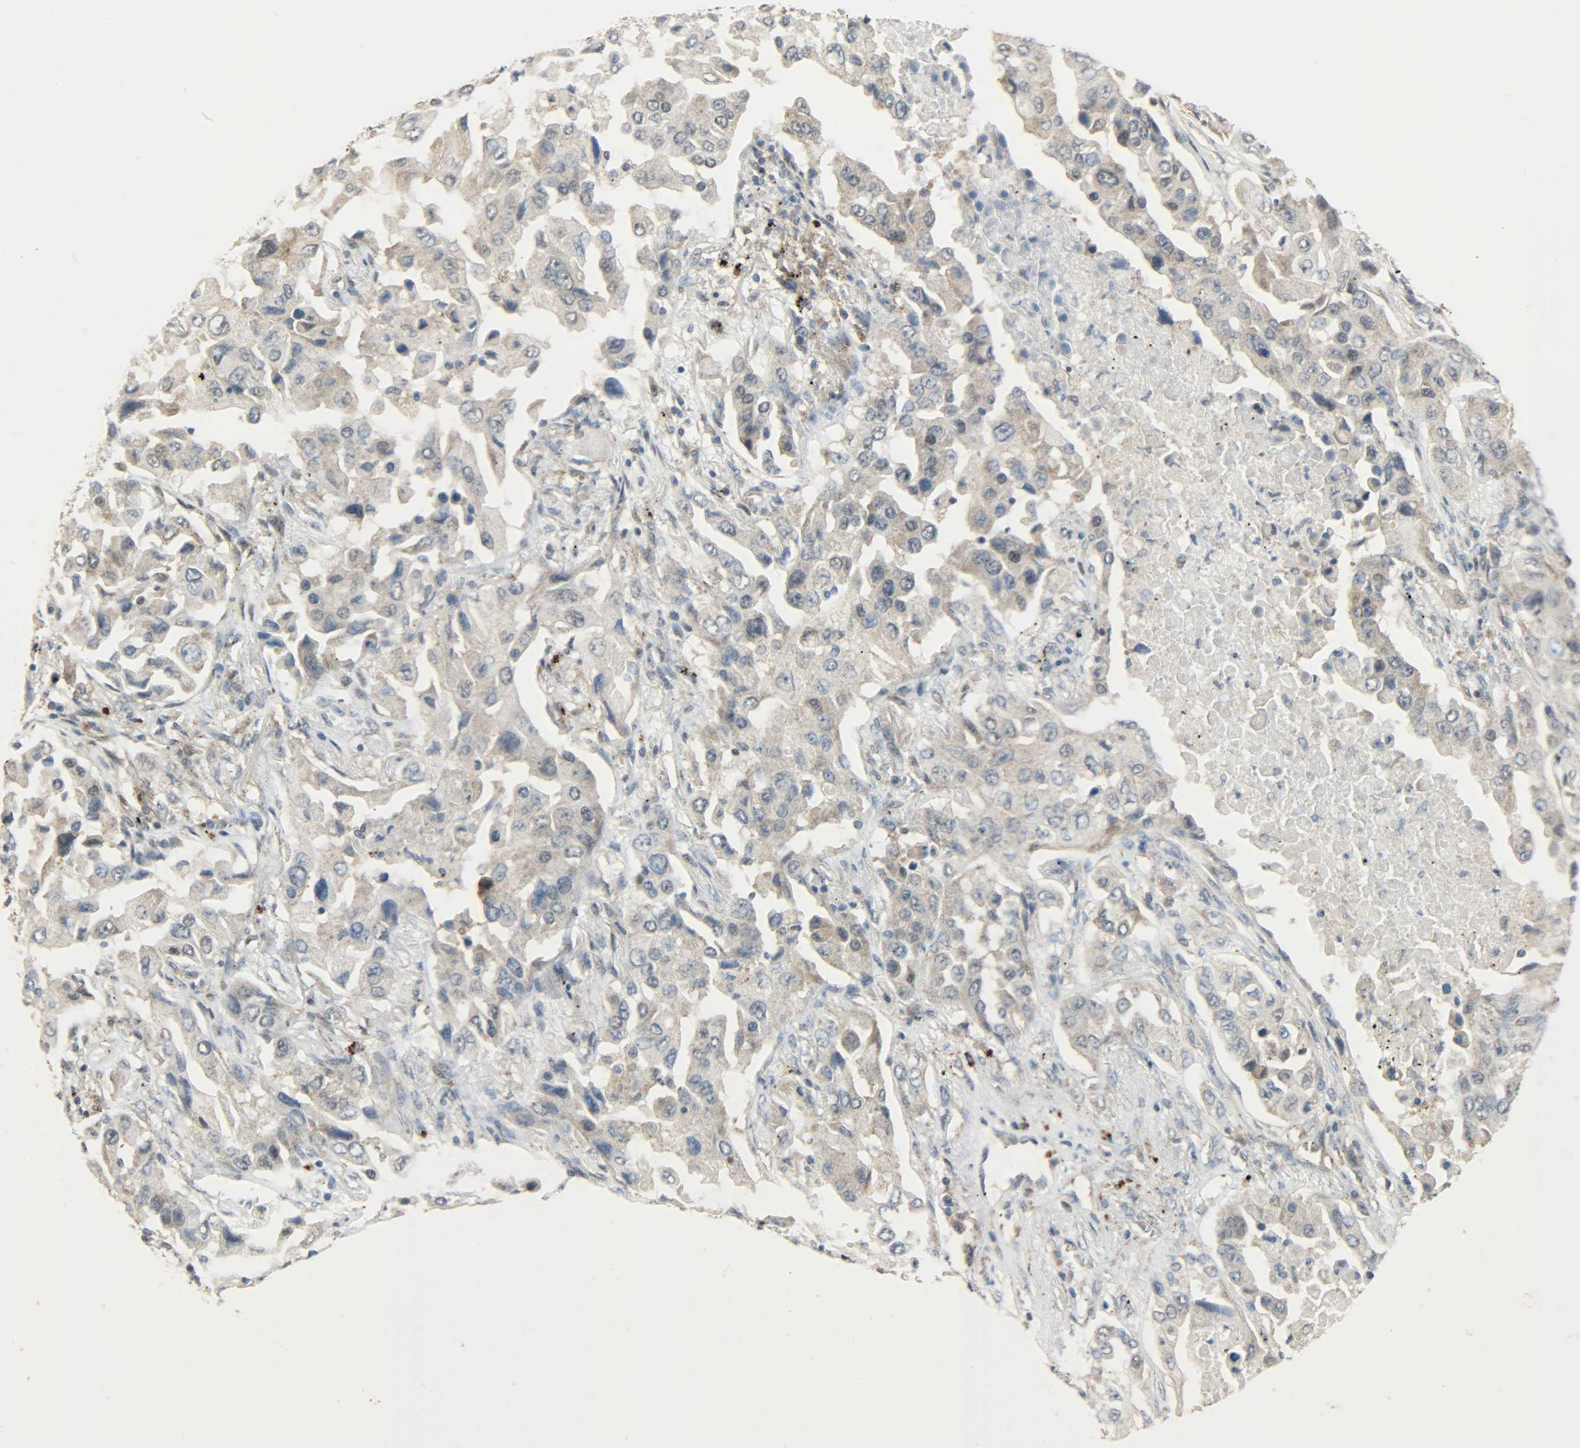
{"staining": {"intensity": "weak", "quantity": "25%-75%", "location": "cytoplasmic/membranous"}, "tissue": "lung cancer", "cell_type": "Tumor cells", "image_type": "cancer", "snomed": [{"axis": "morphology", "description": "Adenocarcinoma, NOS"}, {"axis": "topography", "description": "Lung"}], "caption": "Lung cancer stained for a protein (brown) shows weak cytoplasmic/membranous positive staining in approximately 25%-75% of tumor cells.", "gene": "GIT2", "patient": {"sex": "female", "age": 65}}